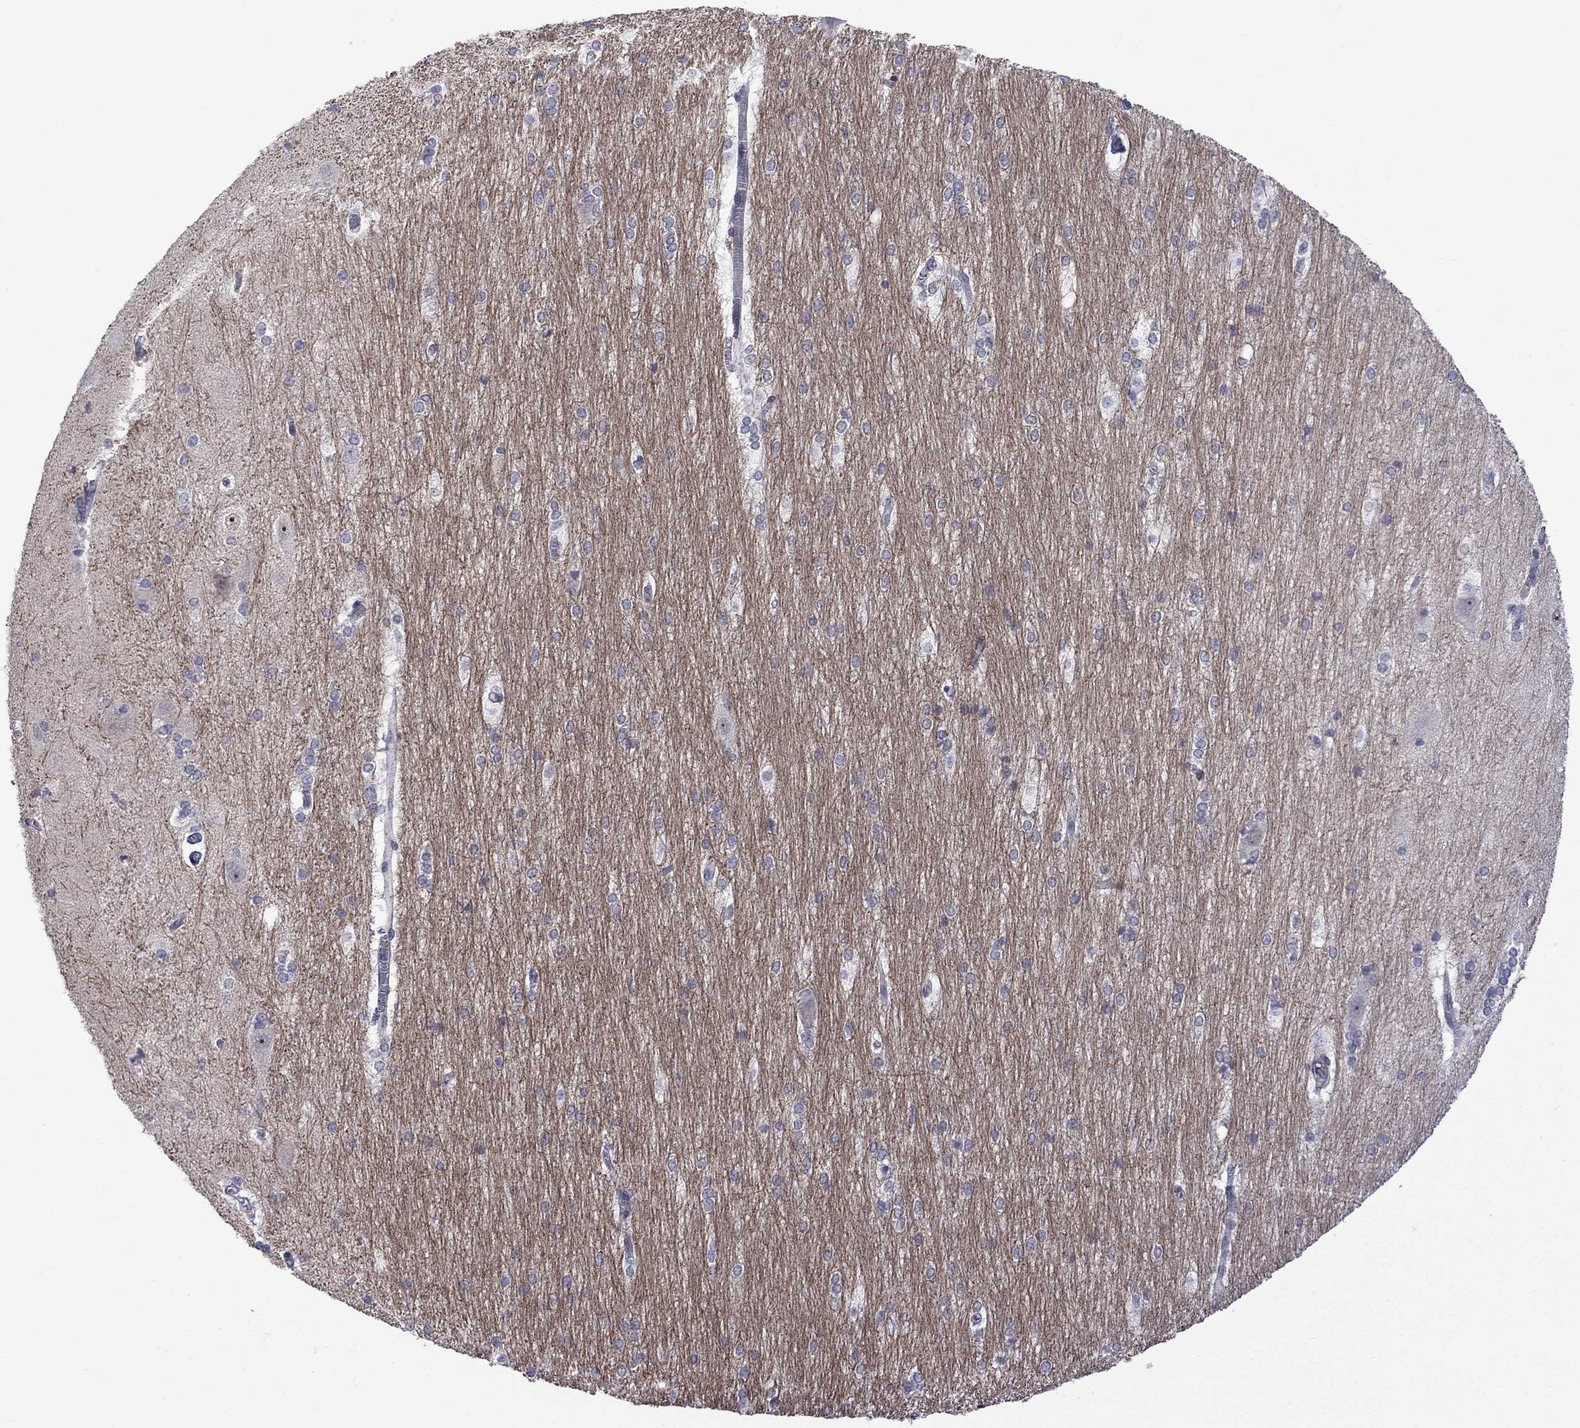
{"staining": {"intensity": "negative", "quantity": "none", "location": "none"}, "tissue": "hippocampus", "cell_type": "Glial cells", "image_type": "normal", "snomed": [{"axis": "morphology", "description": "Normal tissue, NOS"}, {"axis": "topography", "description": "Cerebral cortex"}, {"axis": "topography", "description": "Hippocampus"}], "caption": "Immunohistochemistry of unremarkable hippocampus demonstrates no expression in glial cells.", "gene": "GSG1L", "patient": {"sex": "female", "age": 19}}